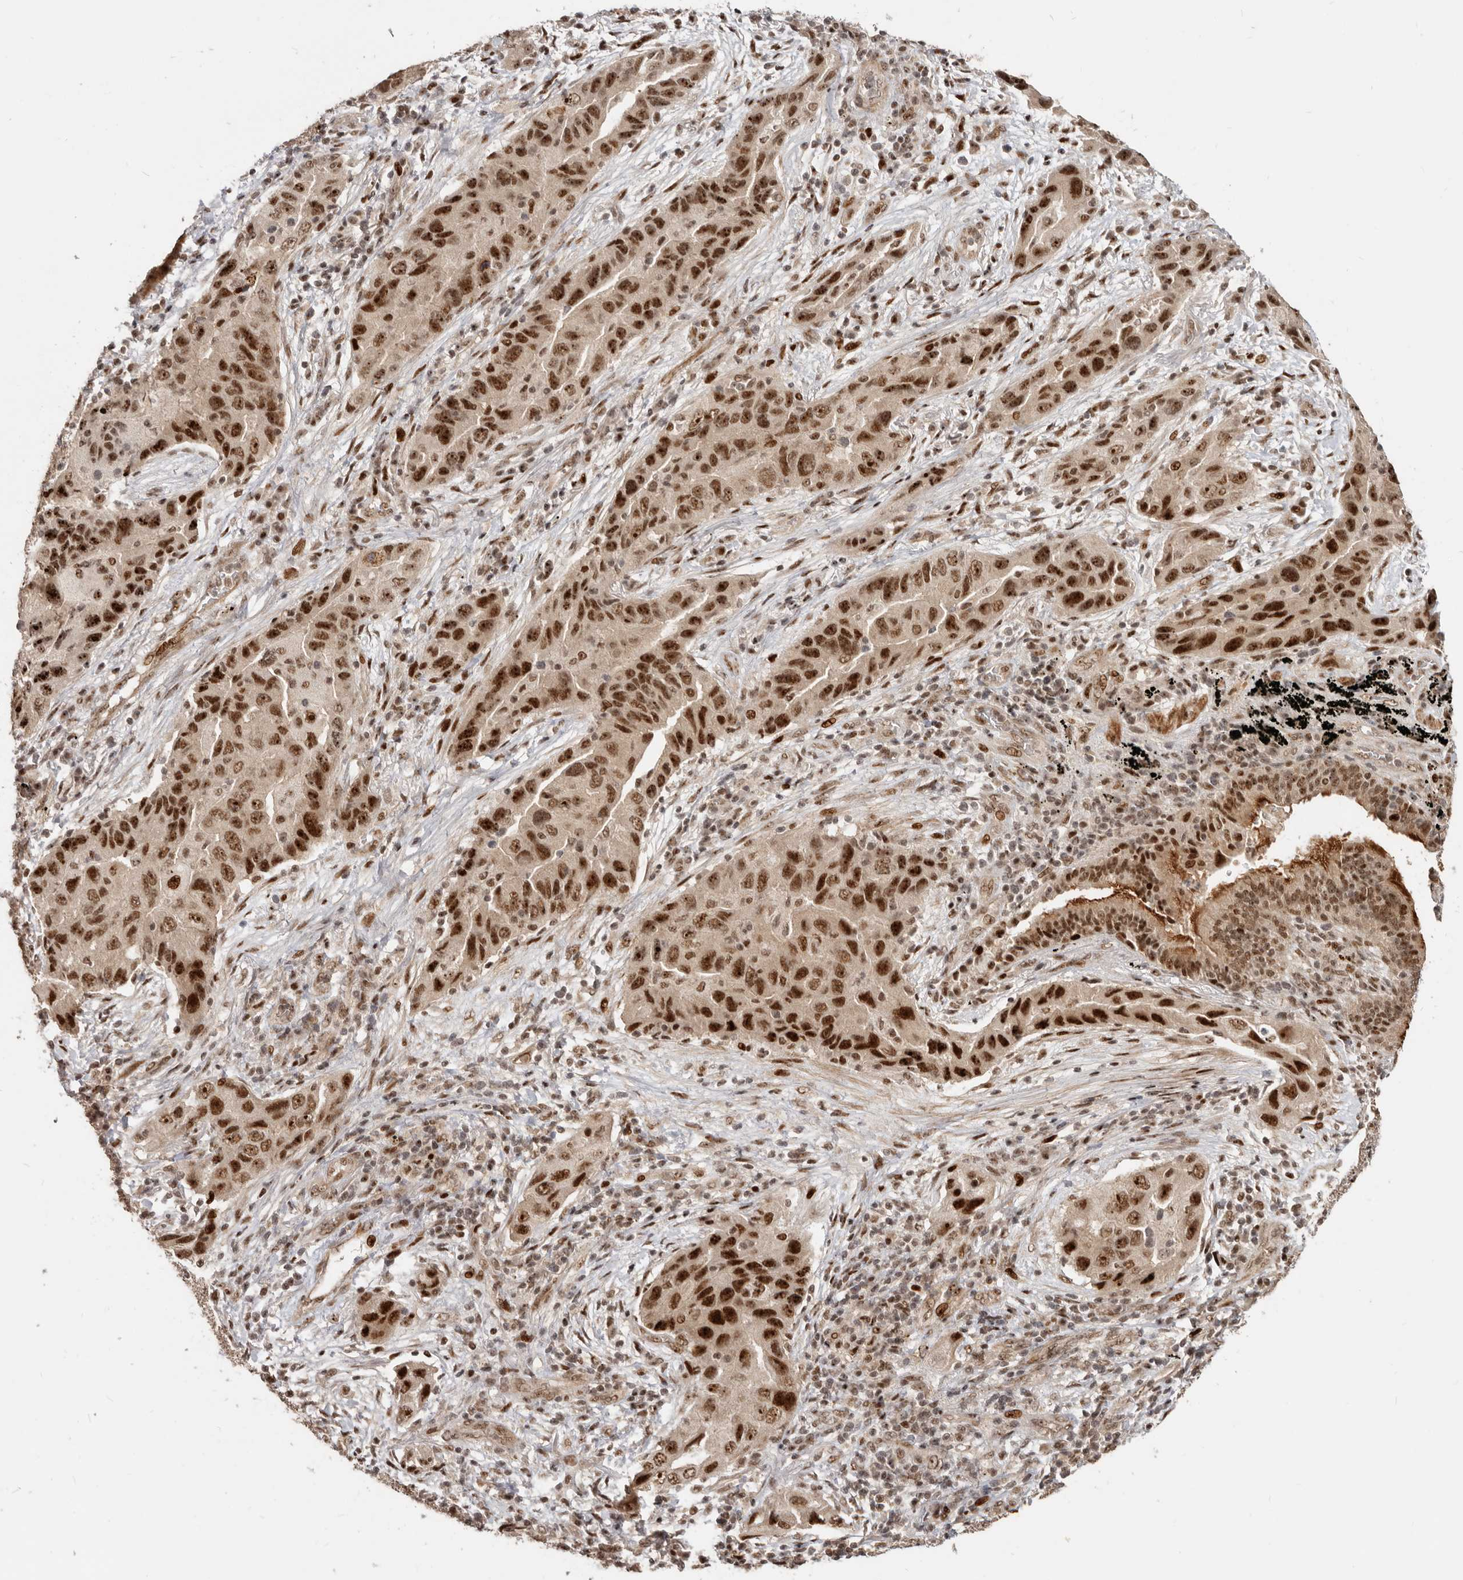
{"staining": {"intensity": "strong", "quantity": ">75%", "location": "nuclear"}, "tissue": "lung cancer", "cell_type": "Tumor cells", "image_type": "cancer", "snomed": [{"axis": "morphology", "description": "Adenocarcinoma, NOS"}, {"axis": "topography", "description": "Lung"}], "caption": "Tumor cells exhibit high levels of strong nuclear staining in approximately >75% of cells in lung adenocarcinoma.", "gene": "GPBP1L1", "patient": {"sex": "female", "age": 65}}